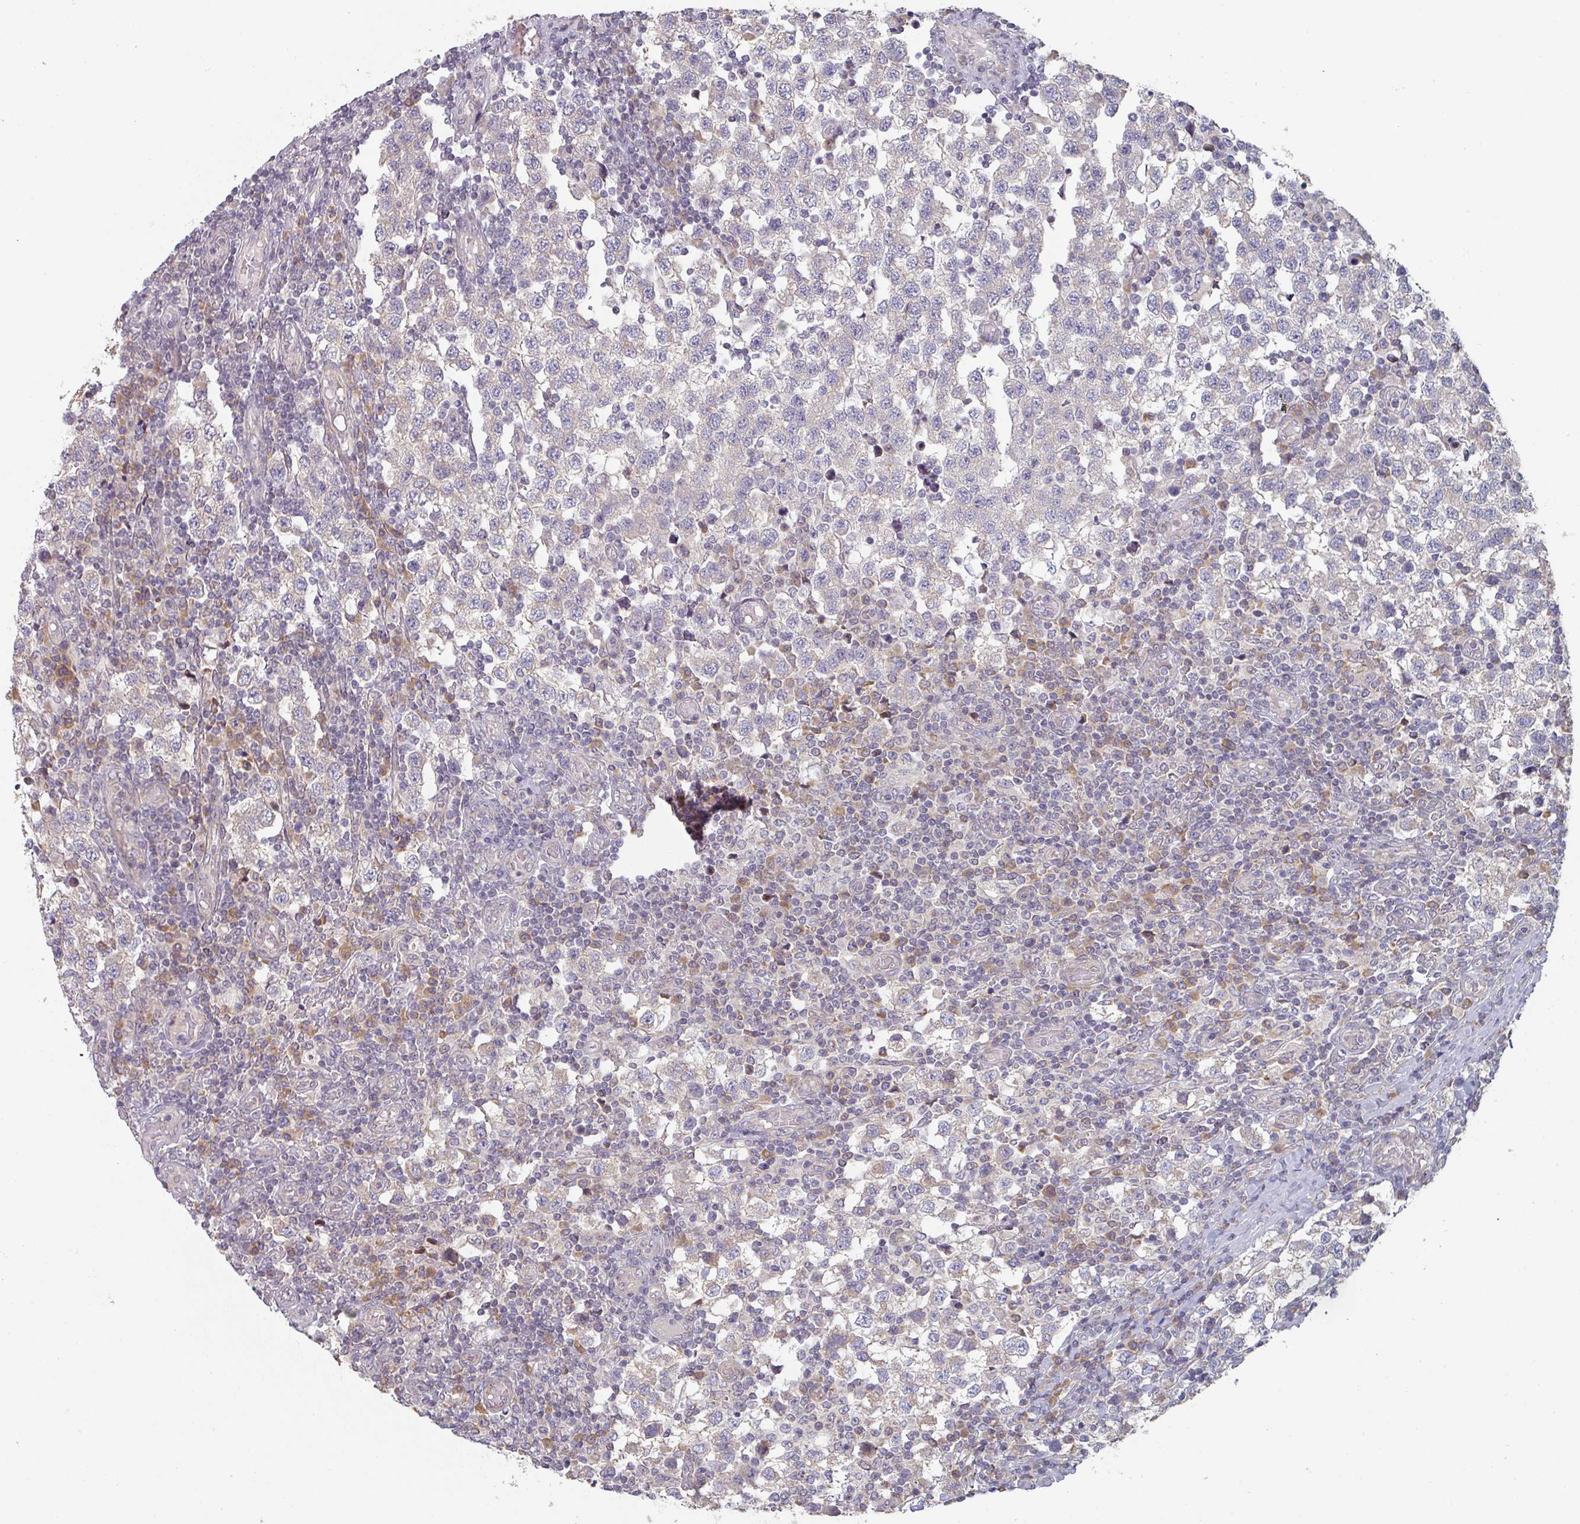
{"staining": {"intensity": "negative", "quantity": "none", "location": "none"}, "tissue": "testis cancer", "cell_type": "Tumor cells", "image_type": "cancer", "snomed": [{"axis": "morphology", "description": "Seminoma, NOS"}, {"axis": "topography", "description": "Testis"}], "caption": "Immunohistochemistry (IHC) photomicrograph of neoplastic tissue: human testis seminoma stained with DAB (3,3'-diaminobenzidine) shows no significant protein staining in tumor cells.", "gene": "TAPT1", "patient": {"sex": "male", "age": 34}}